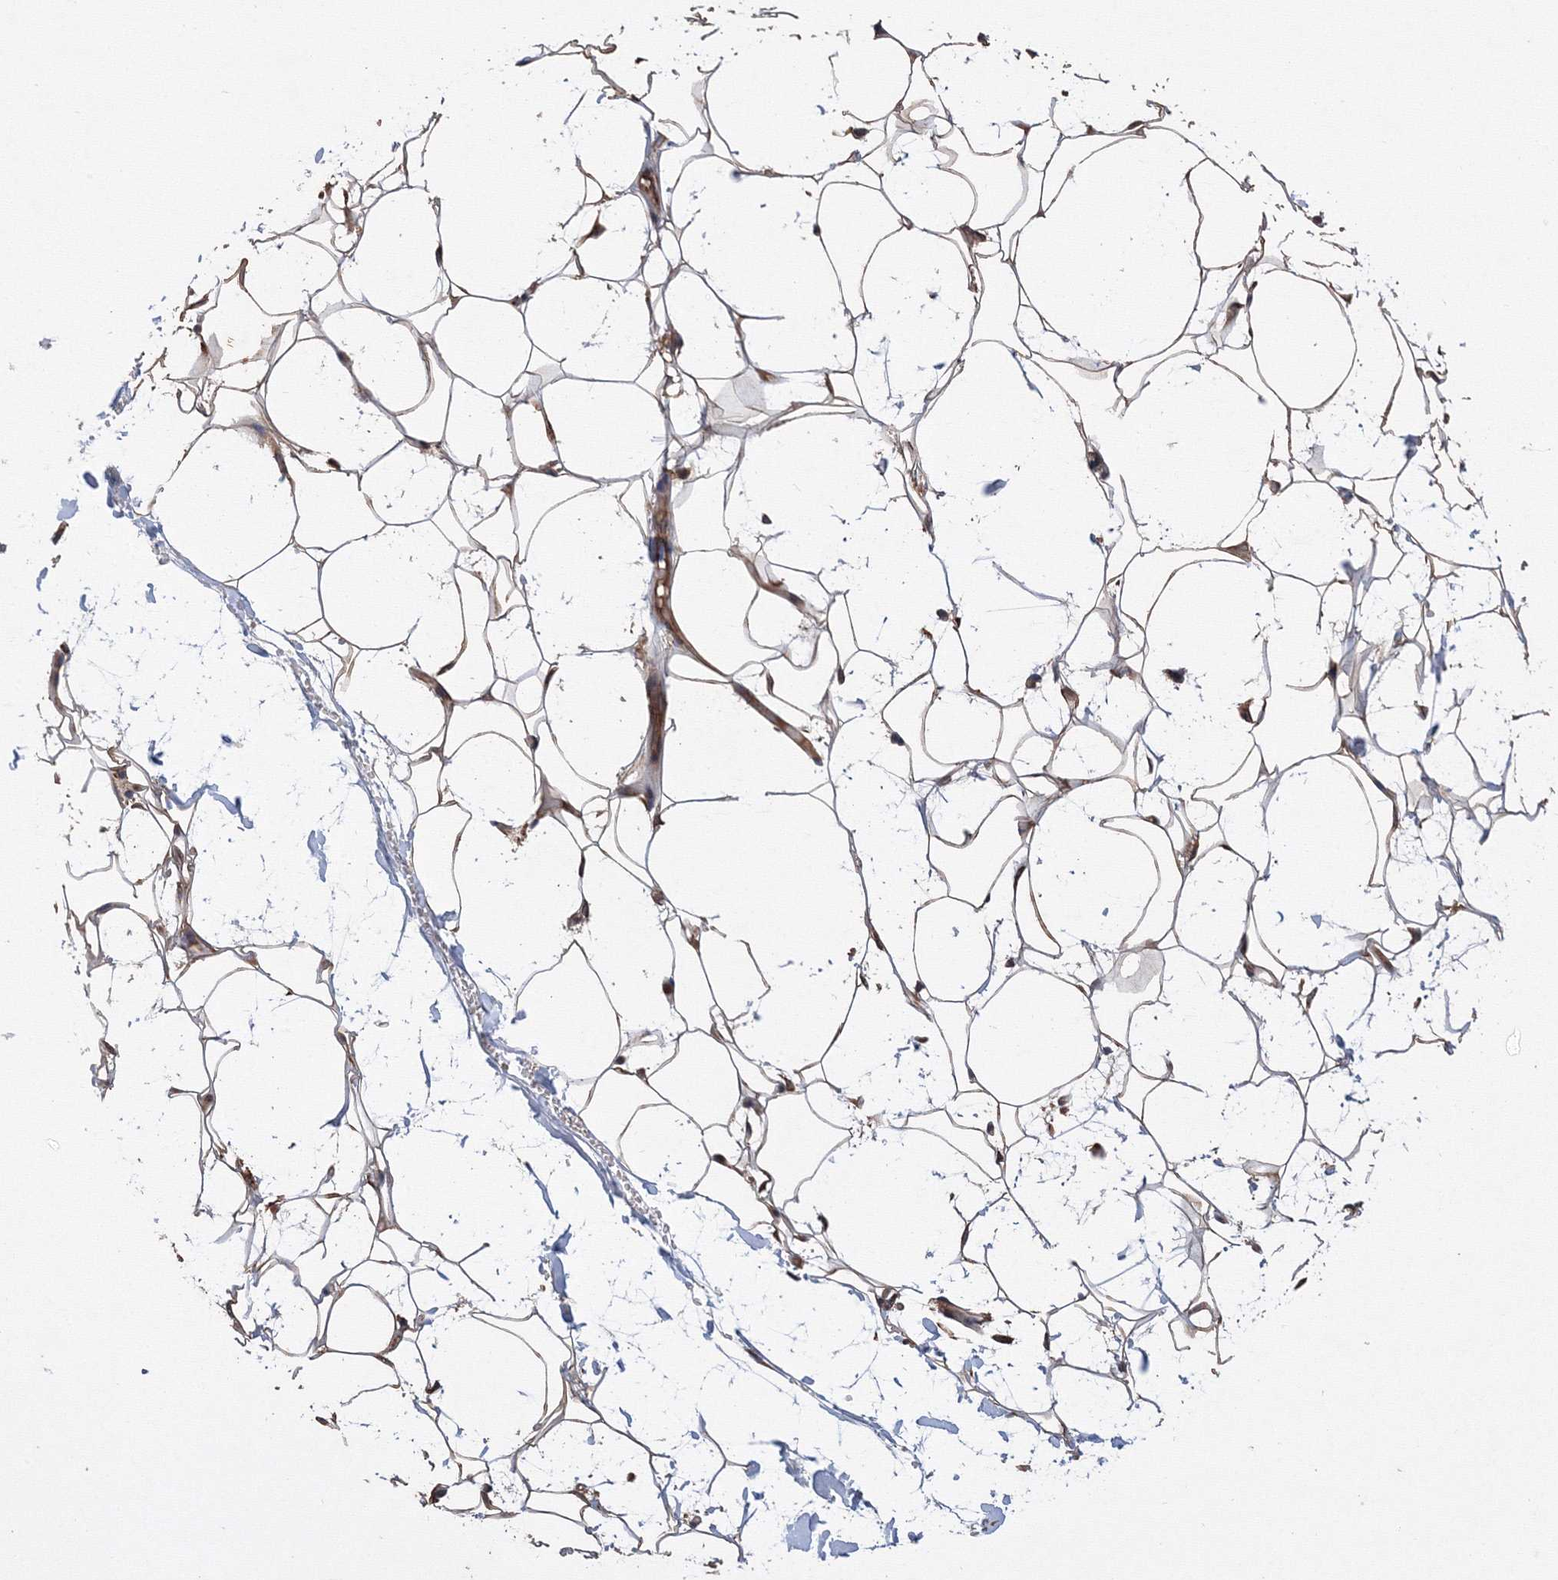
{"staining": {"intensity": "weak", "quantity": ">75%", "location": "cytoplasmic/membranous"}, "tissue": "adipose tissue", "cell_type": "Adipocytes", "image_type": "normal", "snomed": [{"axis": "morphology", "description": "Normal tissue, NOS"}, {"axis": "topography", "description": "Breast"}], "caption": "Protein expression analysis of benign human adipose tissue reveals weak cytoplasmic/membranous staining in about >75% of adipocytes. (IHC, brightfield microscopy, high magnification).", "gene": "ATG3", "patient": {"sex": "female", "age": 26}}